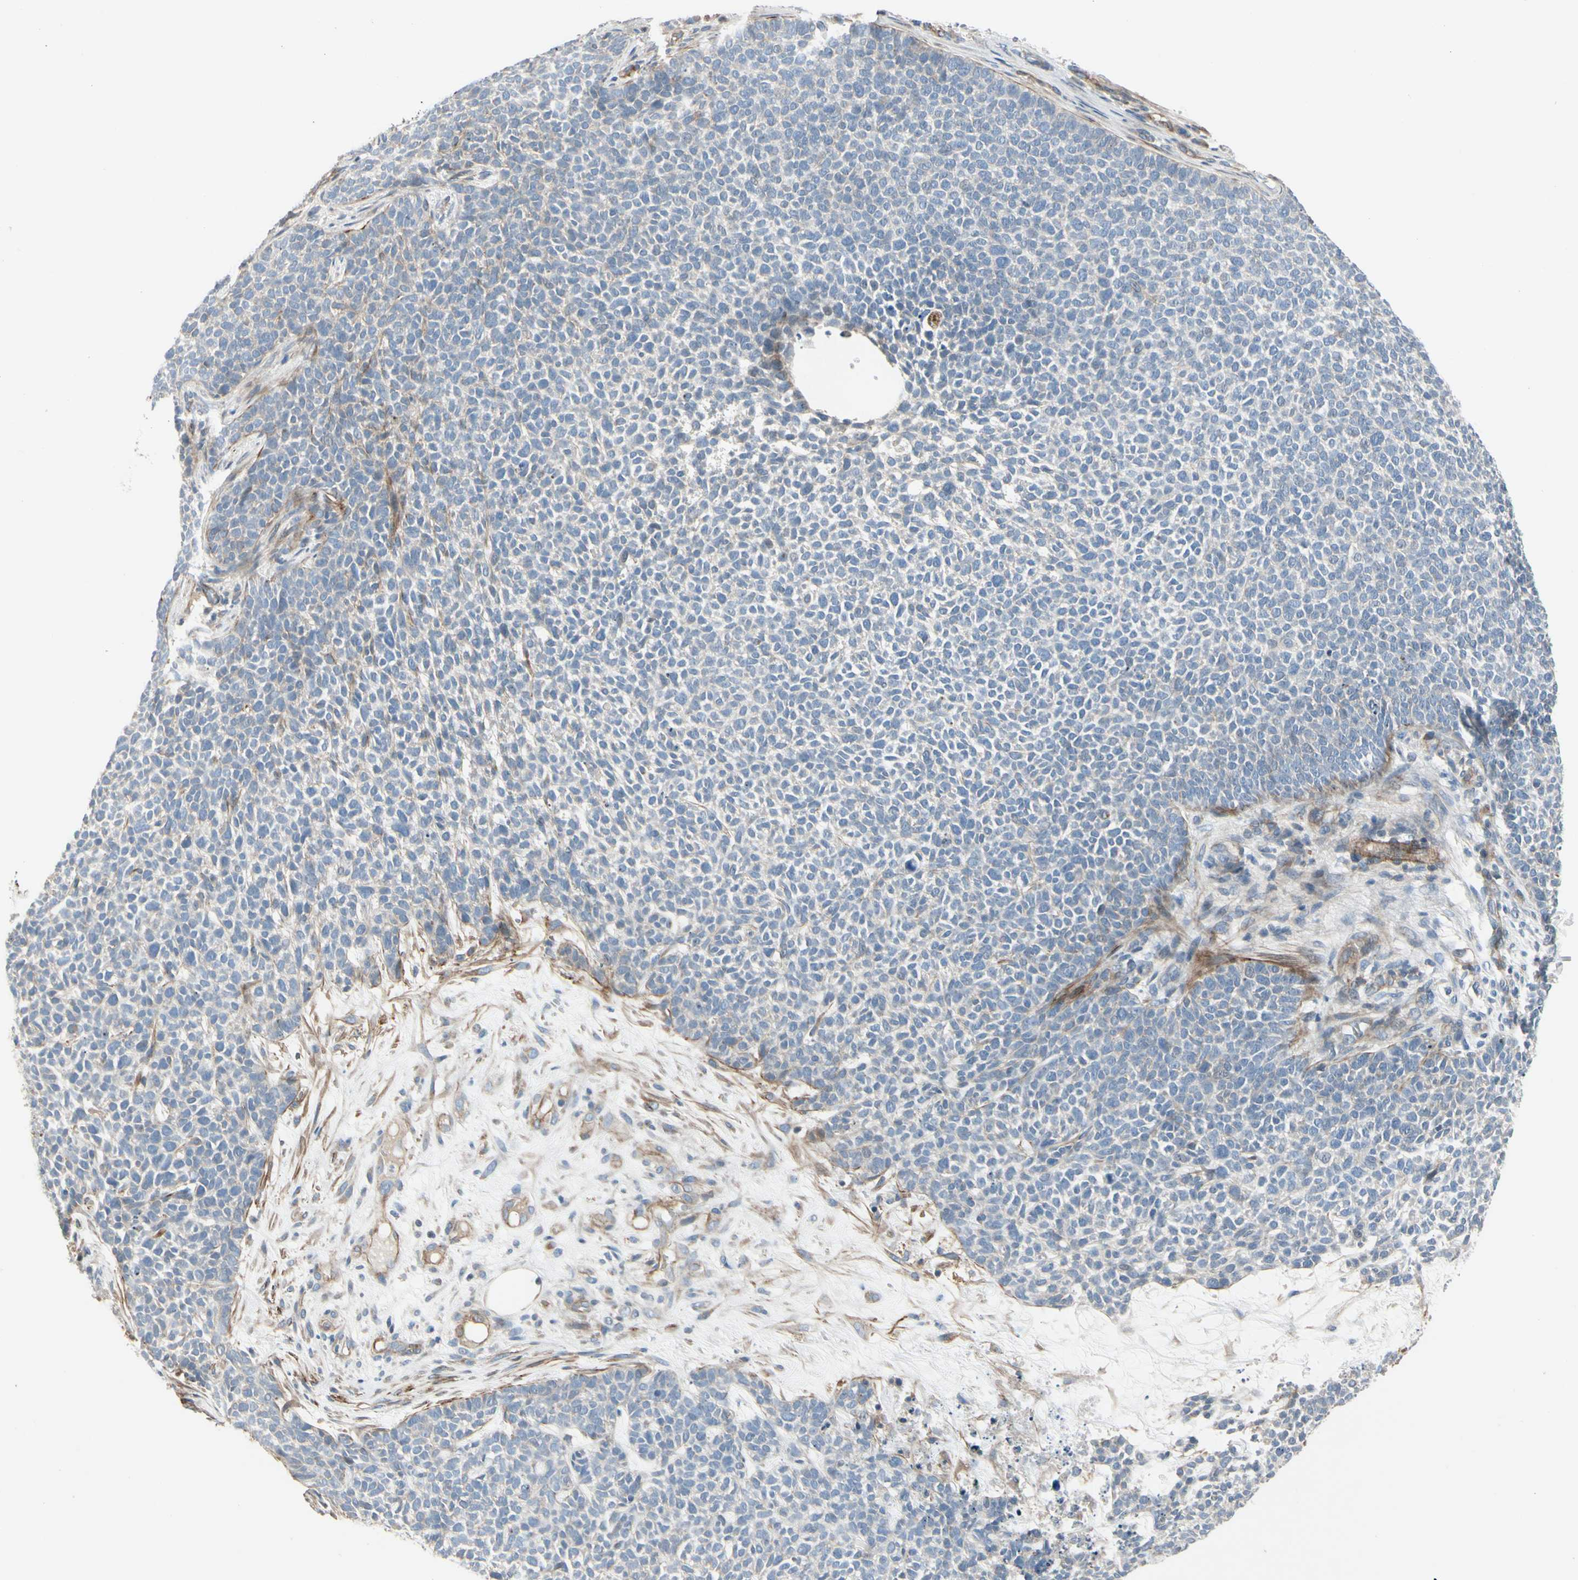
{"staining": {"intensity": "negative", "quantity": "none", "location": "none"}, "tissue": "skin cancer", "cell_type": "Tumor cells", "image_type": "cancer", "snomed": [{"axis": "morphology", "description": "Basal cell carcinoma"}, {"axis": "topography", "description": "Skin"}], "caption": "The histopathology image reveals no significant staining in tumor cells of skin cancer (basal cell carcinoma).", "gene": "TPM1", "patient": {"sex": "female", "age": 84}}